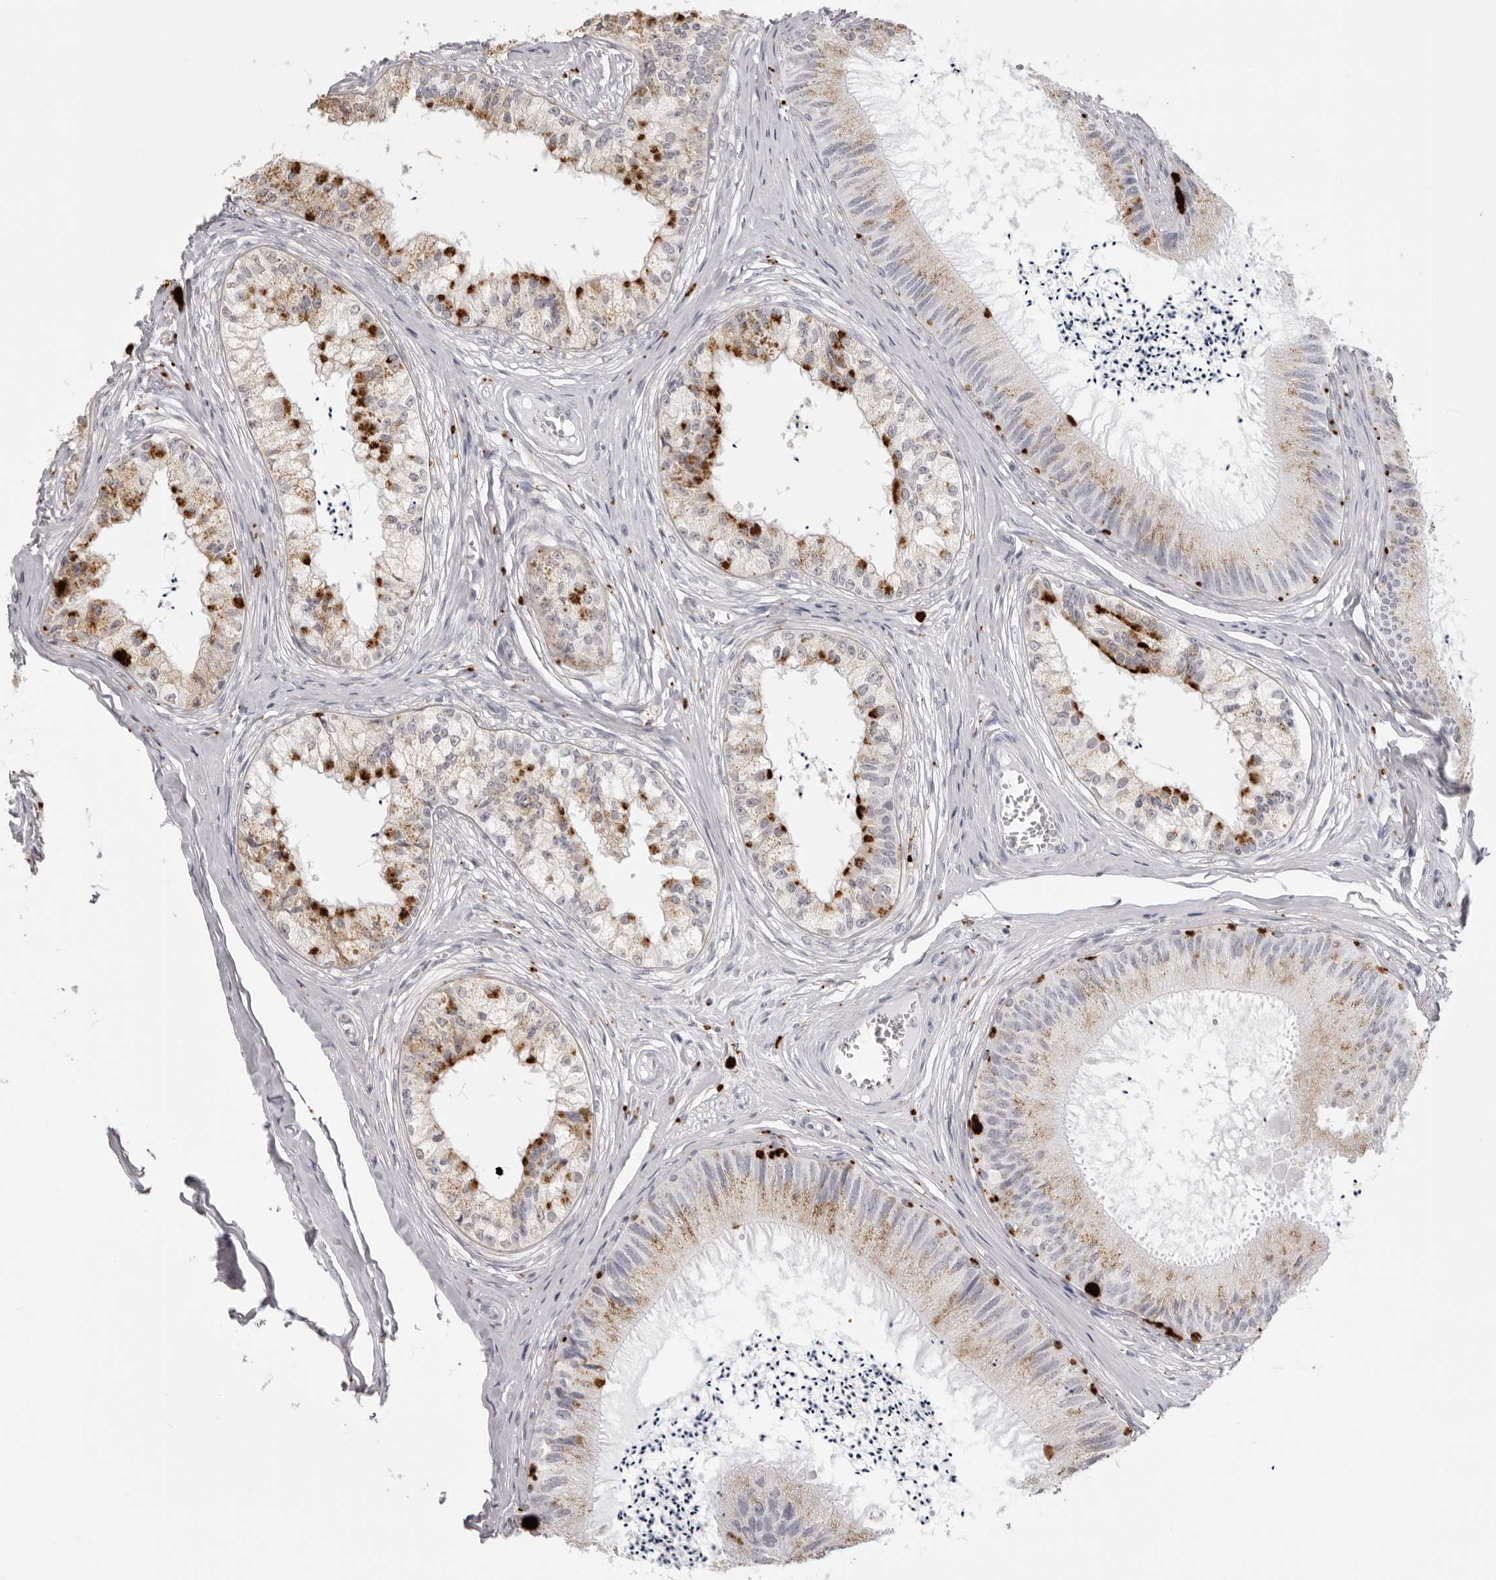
{"staining": {"intensity": "strong", "quantity": "<25%", "location": "cytoplasmic/membranous"}, "tissue": "epididymis", "cell_type": "Glandular cells", "image_type": "normal", "snomed": [{"axis": "morphology", "description": "Normal tissue, NOS"}, {"axis": "topography", "description": "Epididymis"}], "caption": "A brown stain labels strong cytoplasmic/membranous positivity of a protein in glandular cells of unremarkable human epididymis.", "gene": "IL25", "patient": {"sex": "male", "age": 79}}